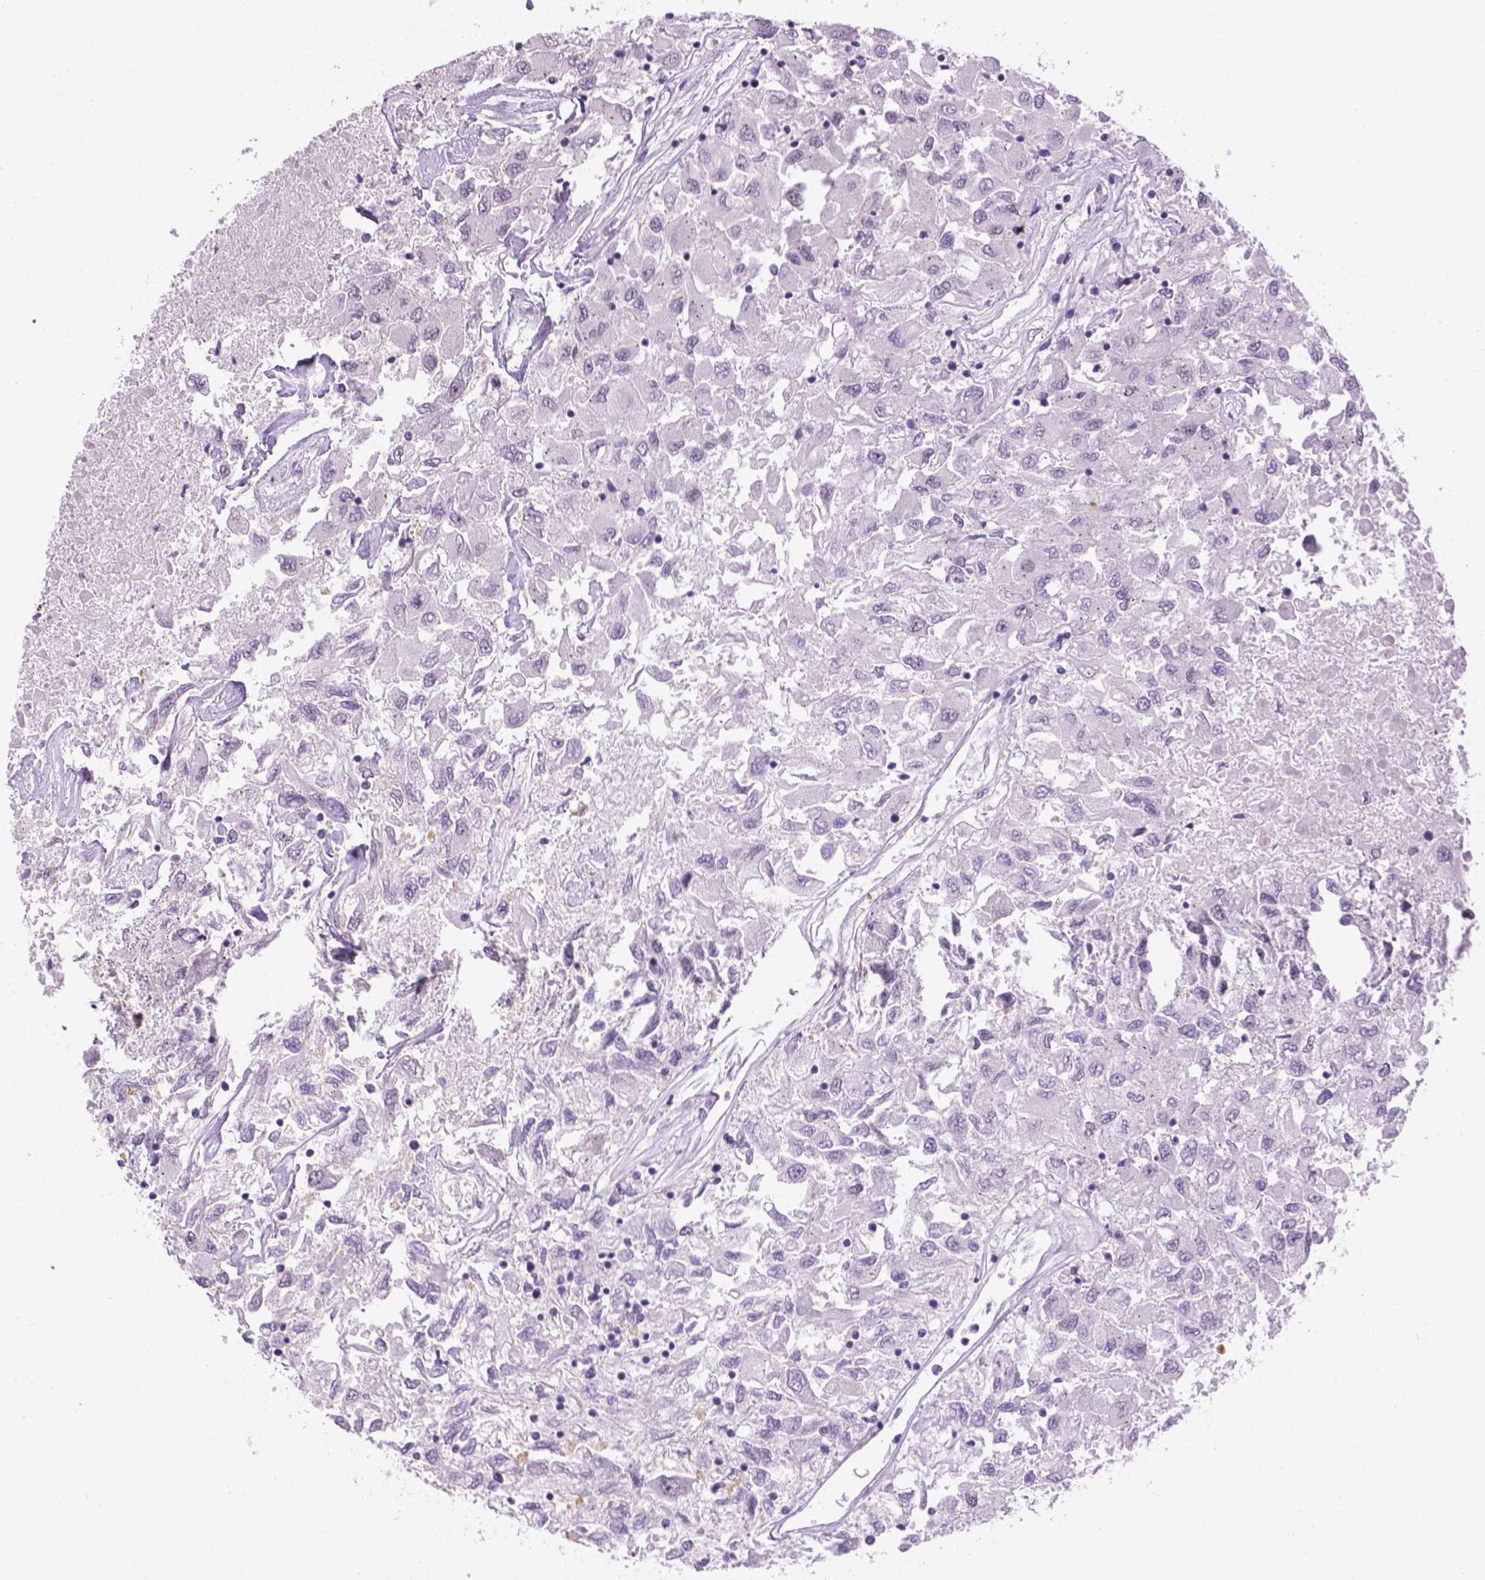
{"staining": {"intensity": "negative", "quantity": "none", "location": "none"}, "tissue": "renal cancer", "cell_type": "Tumor cells", "image_type": "cancer", "snomed": [{"axis": "morphology", "description": "Adenocarcinoma, NOS"}, {"axis": "topography", "description": "Kidney"}], "caption": "IHC micrograph of neoplastic tissue: renal cancer stained with DAB (3,3'-diaminobenzidine) reveals no significant protein staining in tumor cells. (DAB (3,3'-diaminobenzidine) immunohistochemistry visualized using brightfield microscopy, high magnification).", "gene": "ABI2", "patient": {"sex": "female", "age": 76}}